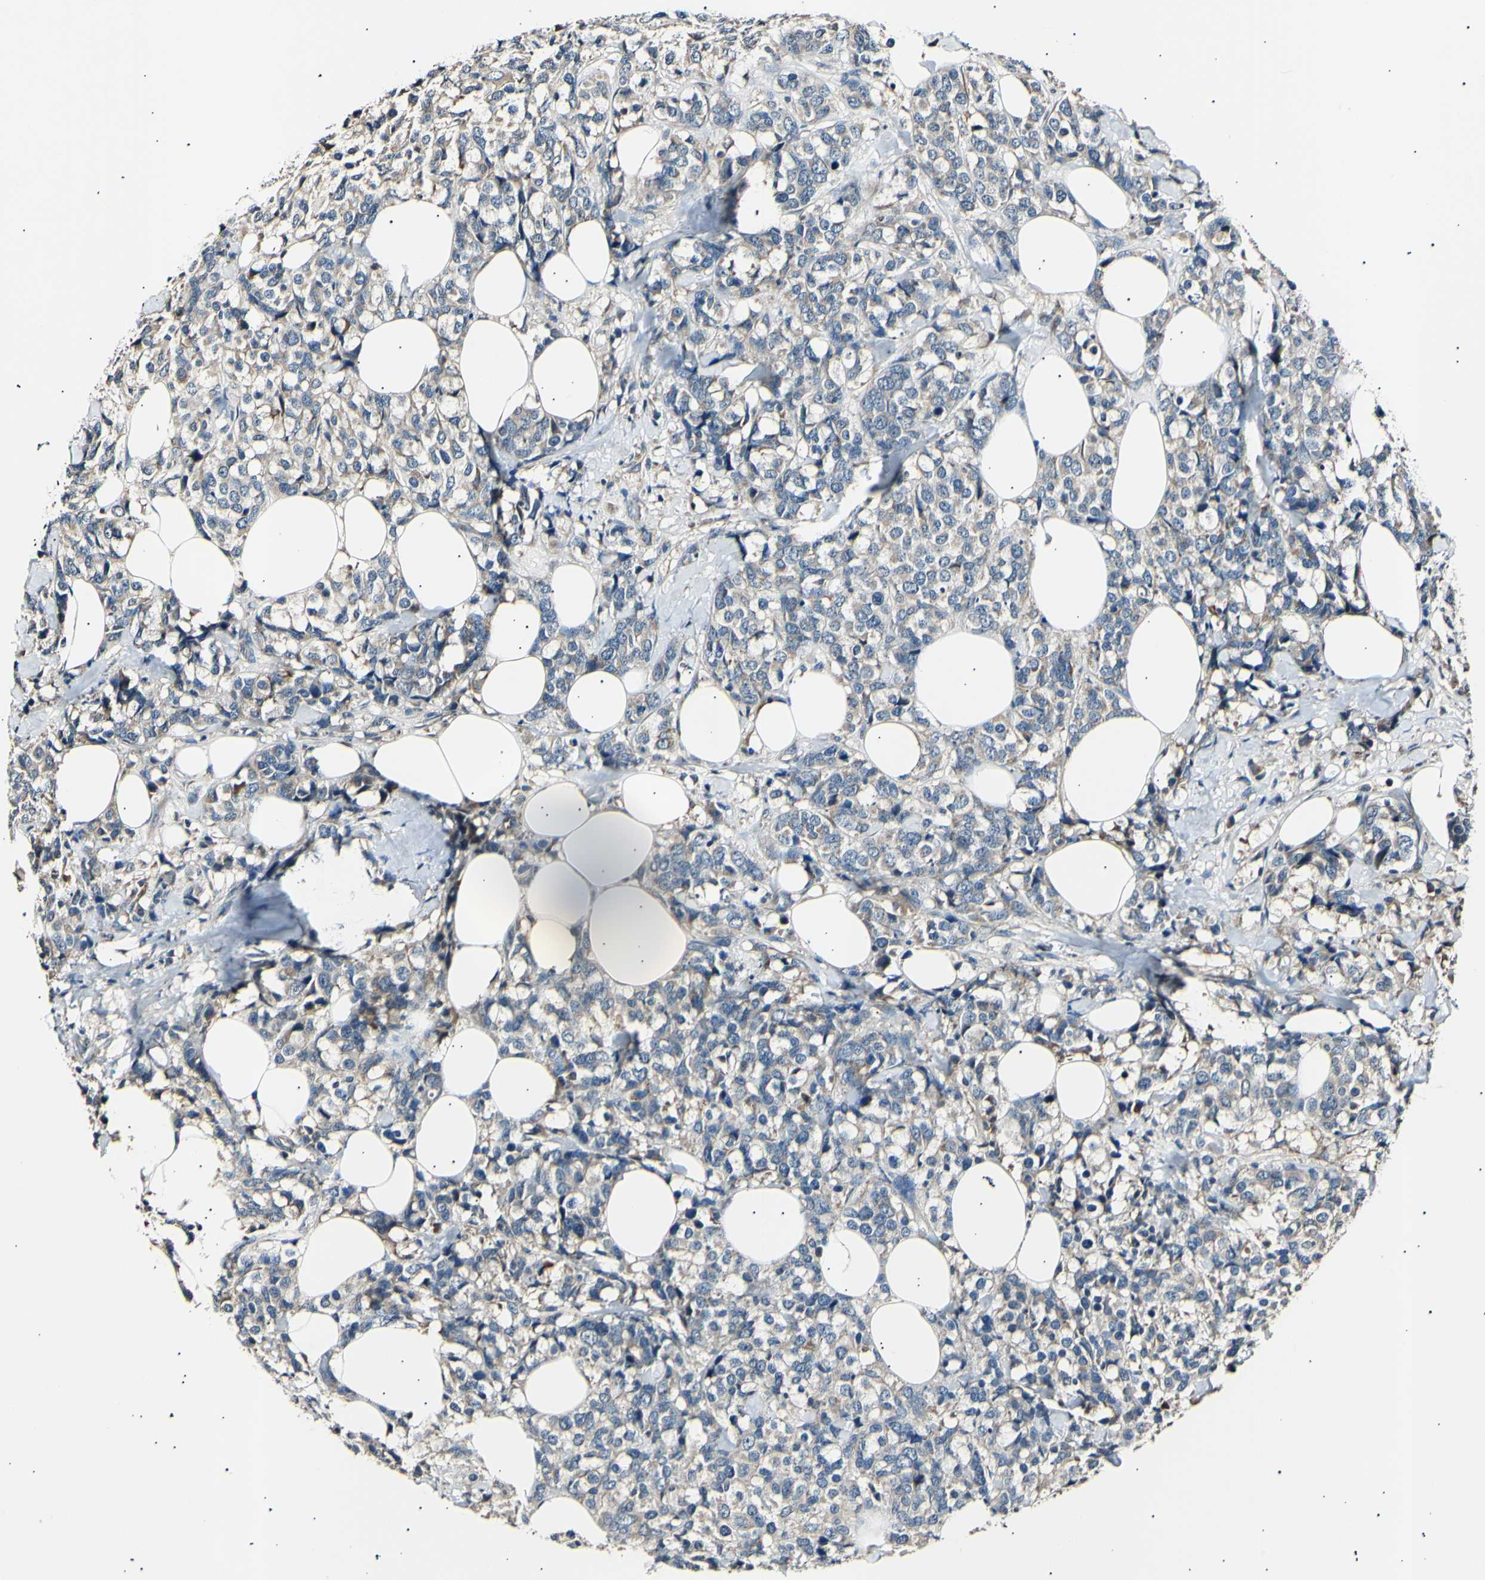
{"staining": {"intensity": "weak", "quantity": ">75%", "location": "cytoplasmic/membranous"}, "tissue": "breast cancer", "cell_type": "Tumor cells", "image_type": "cancer", "snomed": [{"axis": "morphology", "description": "Lobular carcinoma"}, {"axis": "topography", "description": "Breast"}], "caption": "Breast lobular carcinoma tissue exhibits weak cytoplasmic/membranous expression in about >75% of tumor cells, visualized by immunohistochemistry.", "gene": "ITGA6", "patient": {"sex": "female", "age": 59}}